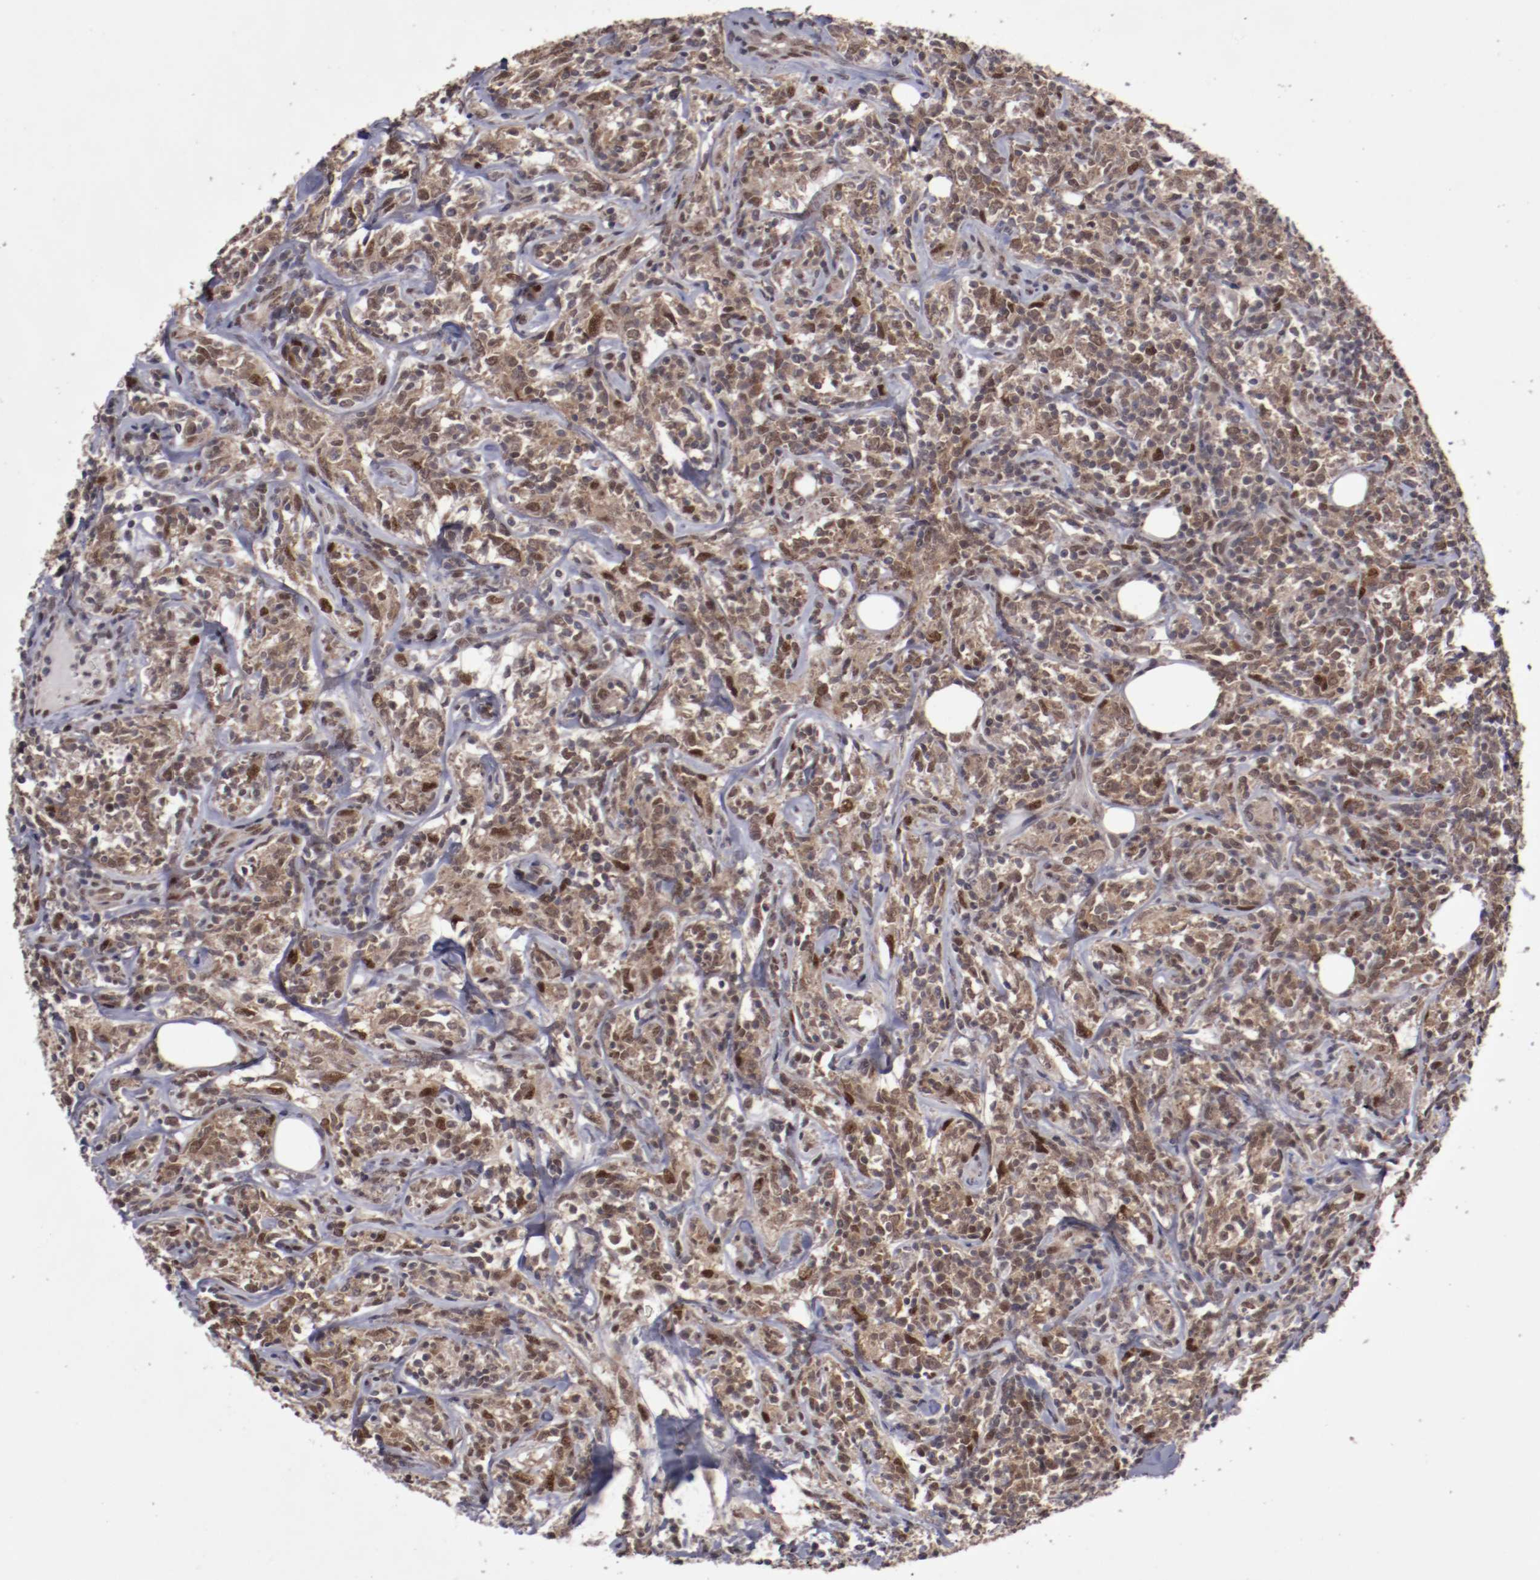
{"staining": {"intensity": "moderate", "quantity": "25%-75%", "location": "cytoplasmic/membranous,nuclear"}, "tissue": "lymphoma", "cell_type": "Tumor cells", "image_type": "cancer", "snomed": [{"axis": "morphology", "description": "Malignant lymphoma, non-Hodgkin's type, High grade"}, {"axis": "topography", "description": "Lymph node"}], "caption": "Protein expression analysis of lymphoma displays moderate cytoplasmic/membranous and nuclear positivity in approximately 25%-75% of tumor cells.", "gene": "ARNT", "patient": {"sex": "female", "age": 84}}